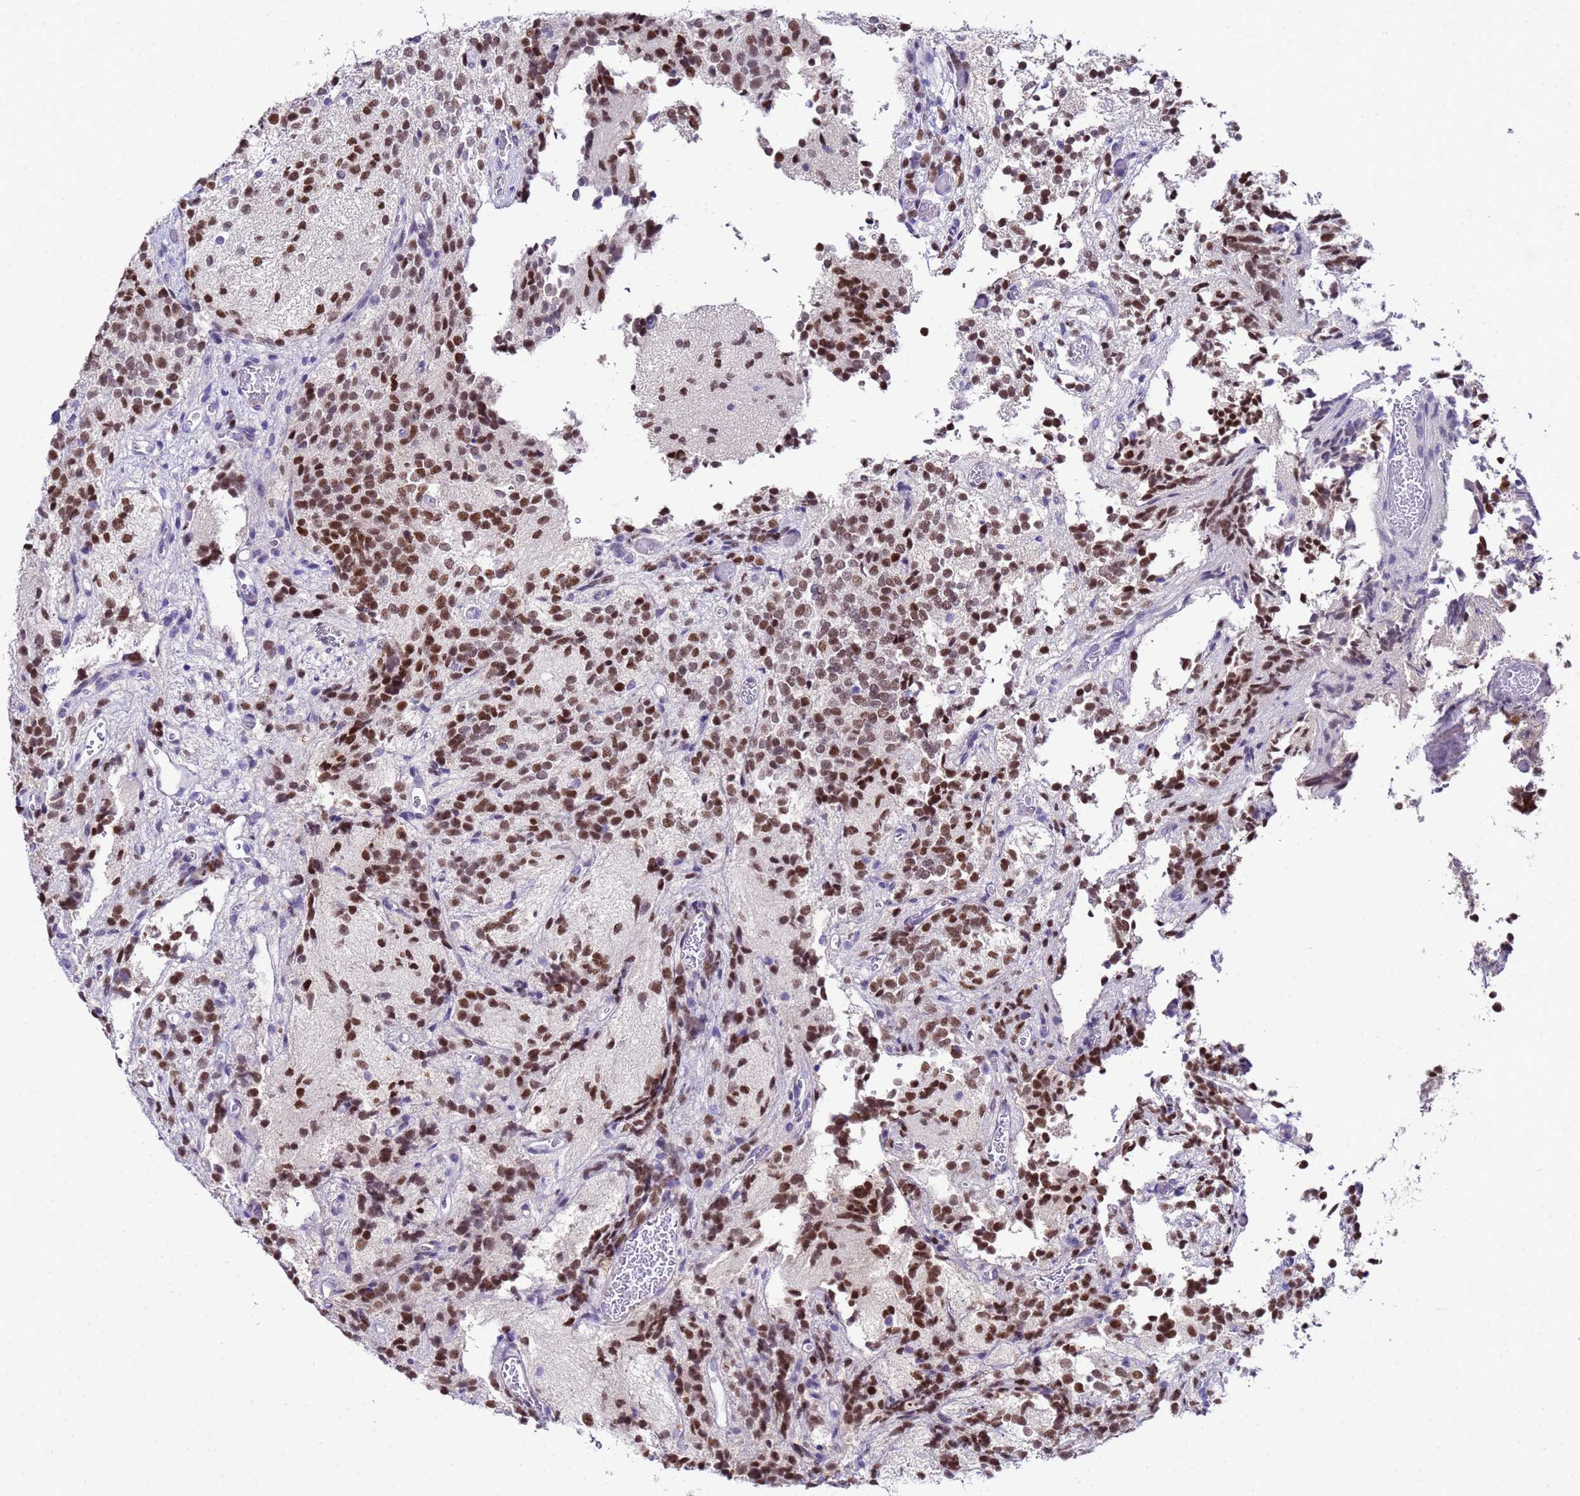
{"staining": {"intensity": "strong", "quantity": ">75%", "location": "nuclear"}, "tissue": "glioma", "cell_type": "Tumor cells", "image_type": "cancer", "snomed": [{"axis": "morphology", "description": "Glioma, malignant, Low grade"}, {"axis": "topography", "description": "Brain"}], "caption": "A micrograph of human glioma stained for a protein reveals strong nuclear brown staining in tumor cells.", "gene": "BCL7A", "patient": {"sex": "female", "age": 1}}